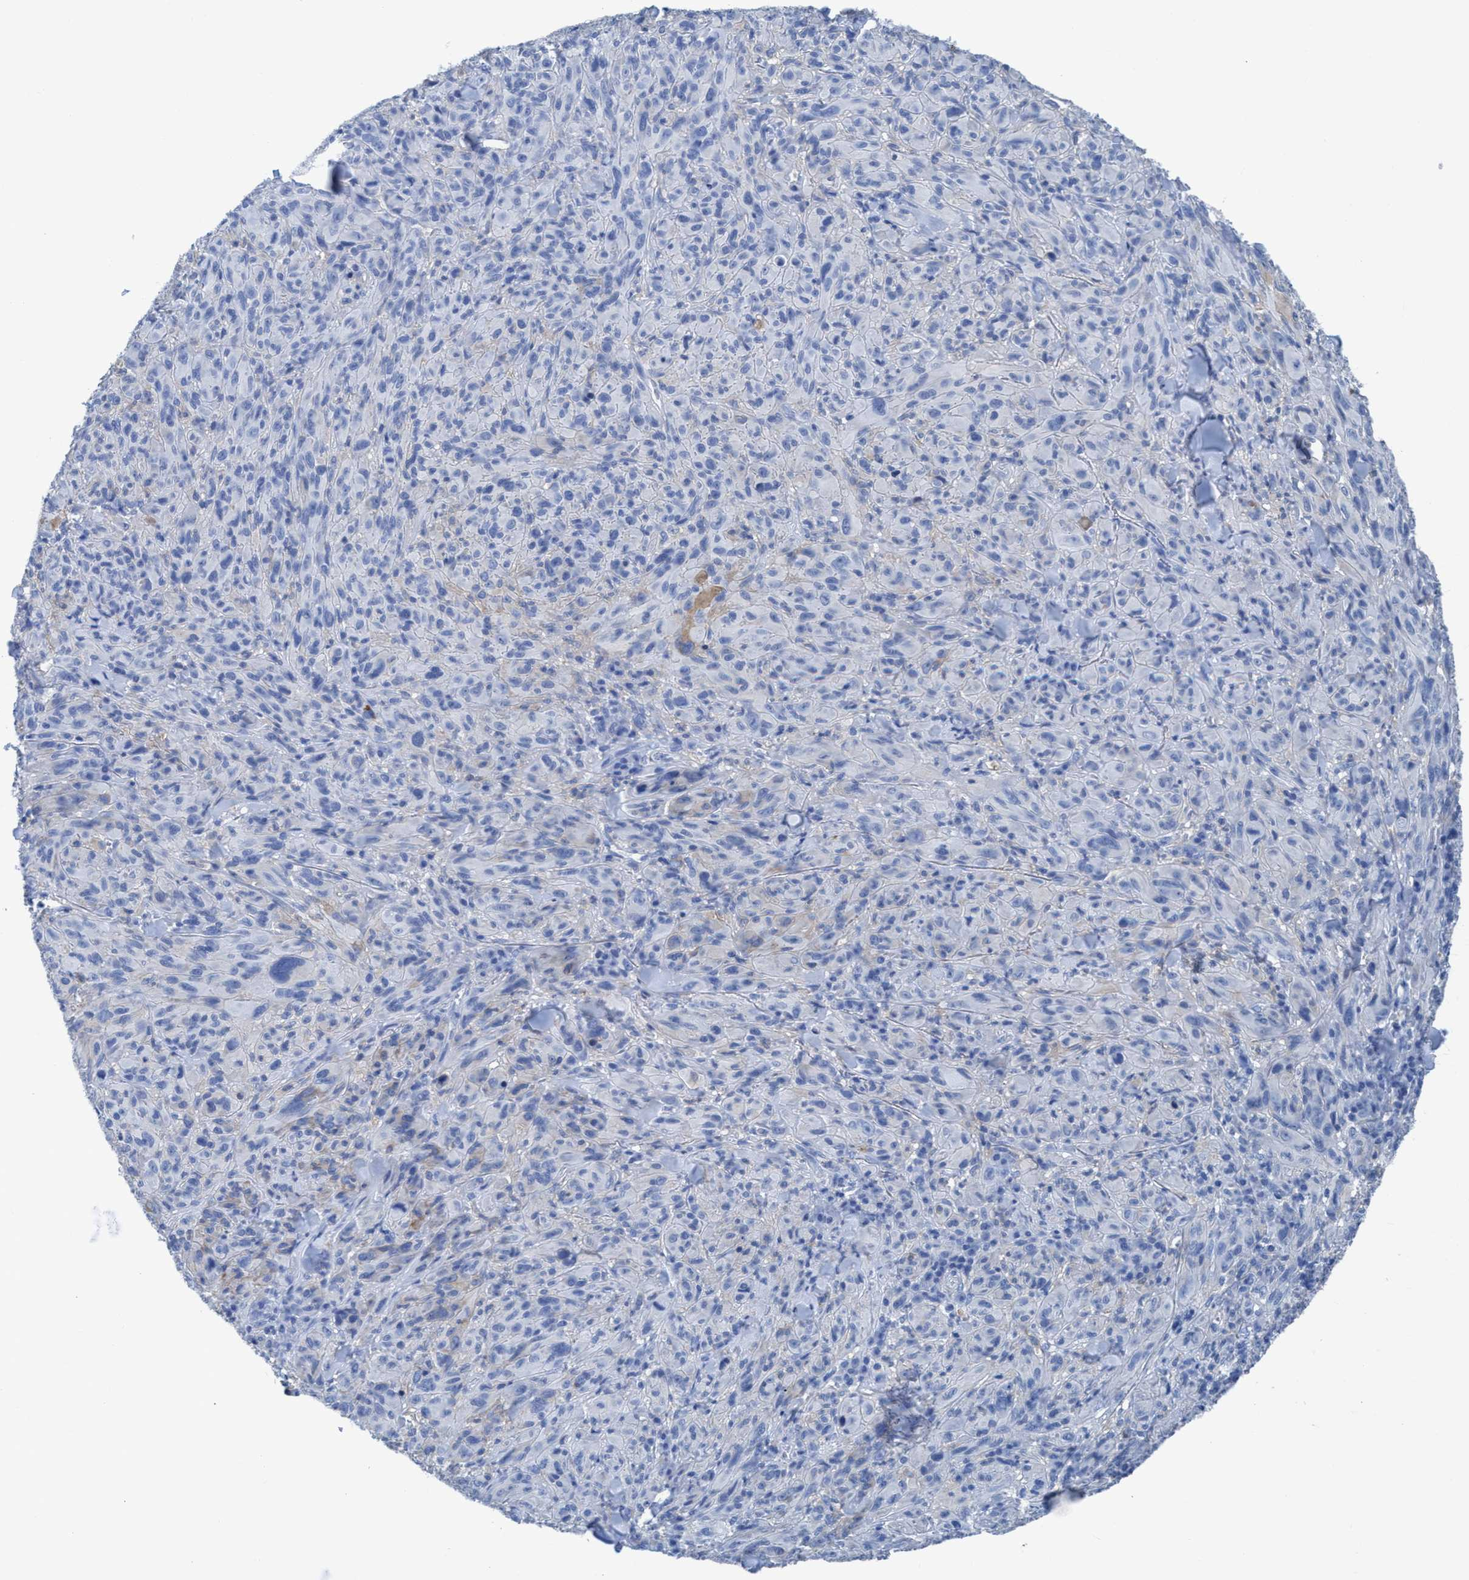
{"staining": {"intensity": "negative", "quantity": "none", "location": "none"}, "tissue": "melanoma", "cell_type": "Tumor cells", "image_type": "cancer", "snomed": [{"axis": "morphology", "description": "Malignant melanoma, NOS"}, {"axis": "topography", "description": "Skin of head"}], "caption": "The histopathology image exhibits no staining of tumor cells in malignant melanoma.", "gene": "DNAI1", "patient": {"sex": "male", "age": 96}}